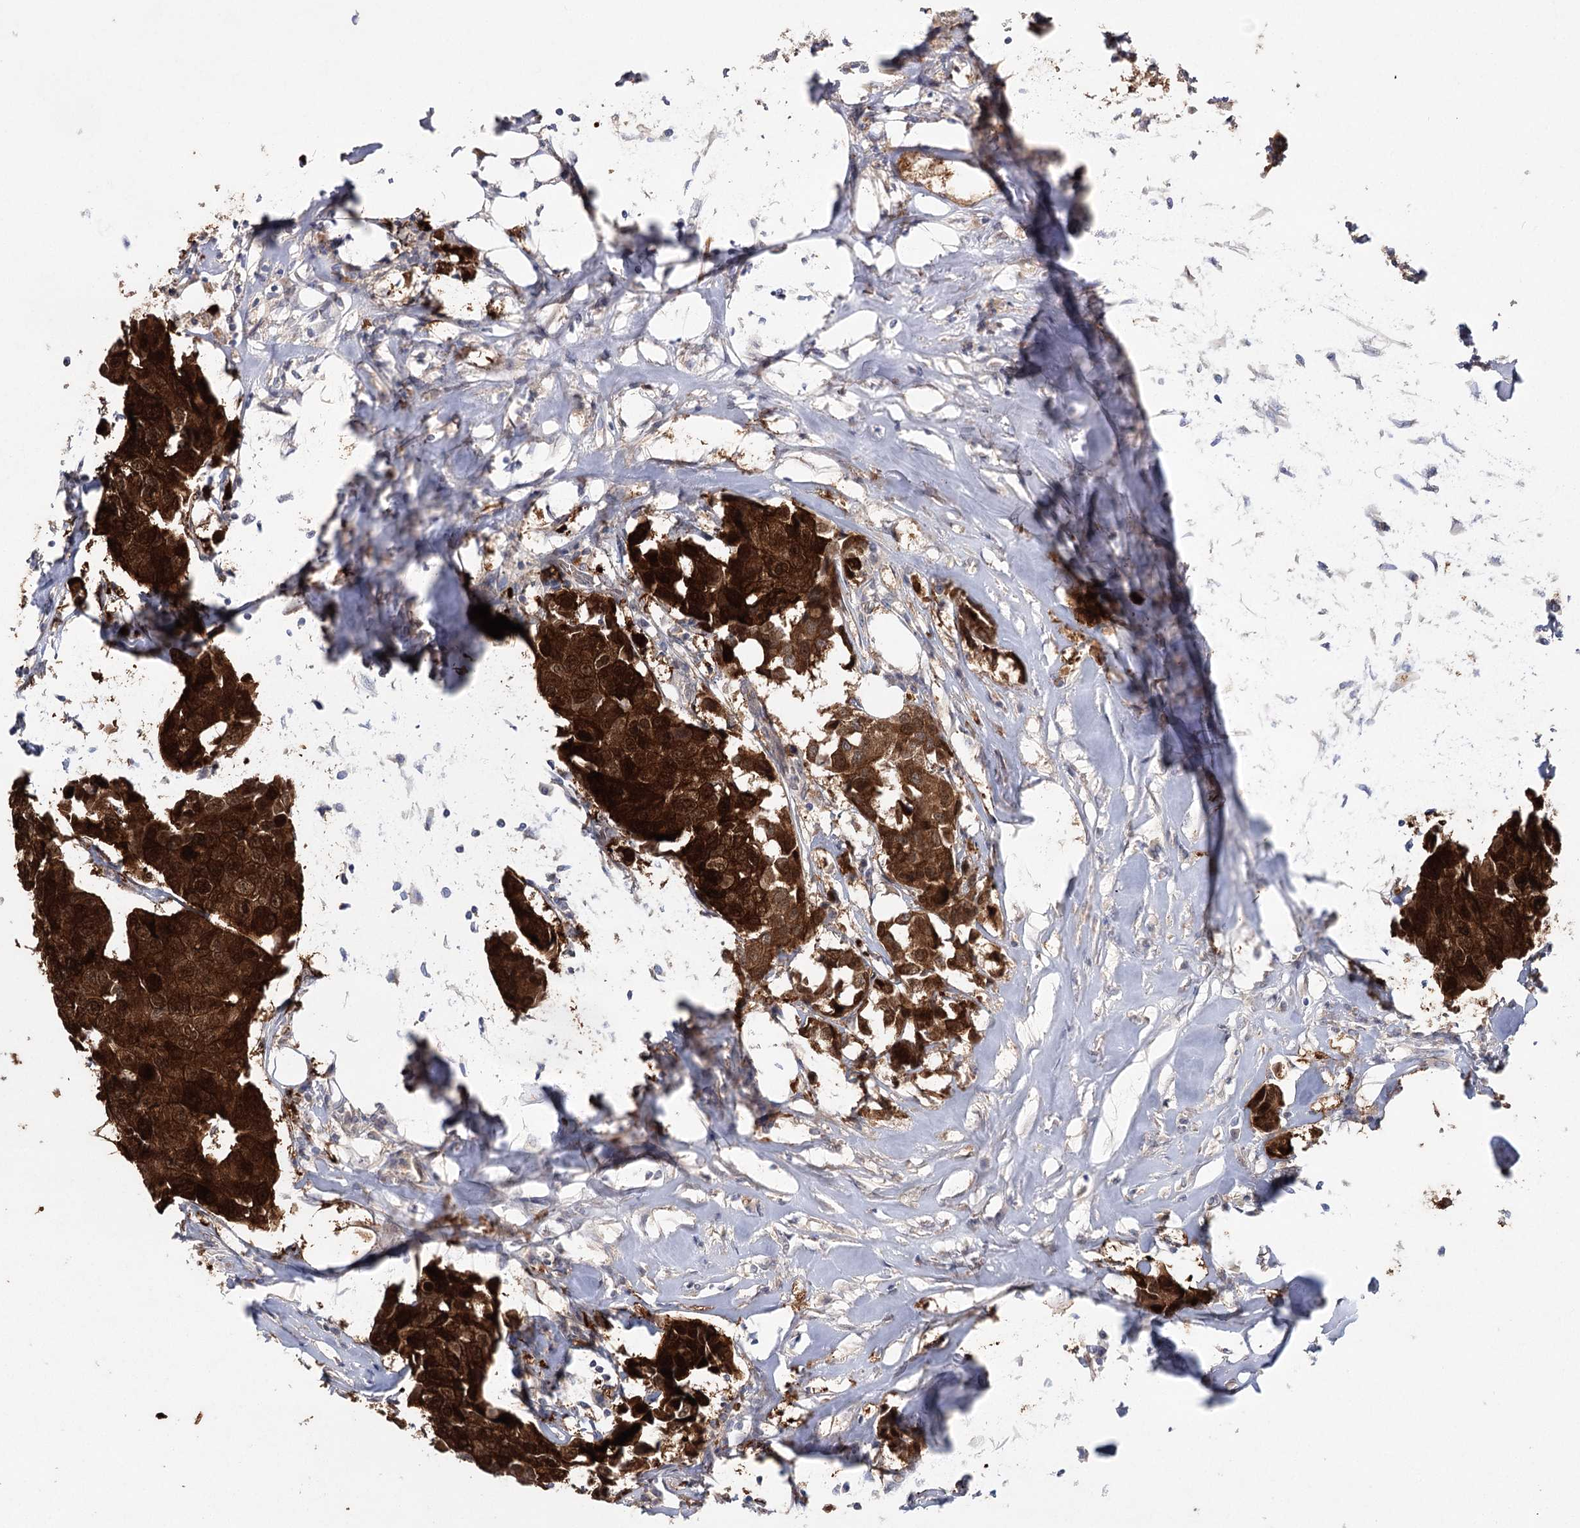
{"staining": {"intensity": "strong", "quantity": ">75%", "location": "cytoplasmic/membranous,nuclear"}, "tissue": "breast cancer", "cell_type": "Tumor cells", "image_type": "cancer", "snomed": [{"axis": "morphology", "description": "Duct carcinoma"}, {"axis": "topography", "description": "Breast"}], "caption": "Strong cytoplasmic/membranous and nuclear expression for a protein is seen in approximately >75% of tumor cells of intraductal carcinoma (breast) using immunohistochemistry.", "gene": "MAP3K13", "patient": {"sex": "female", "age": 80}}